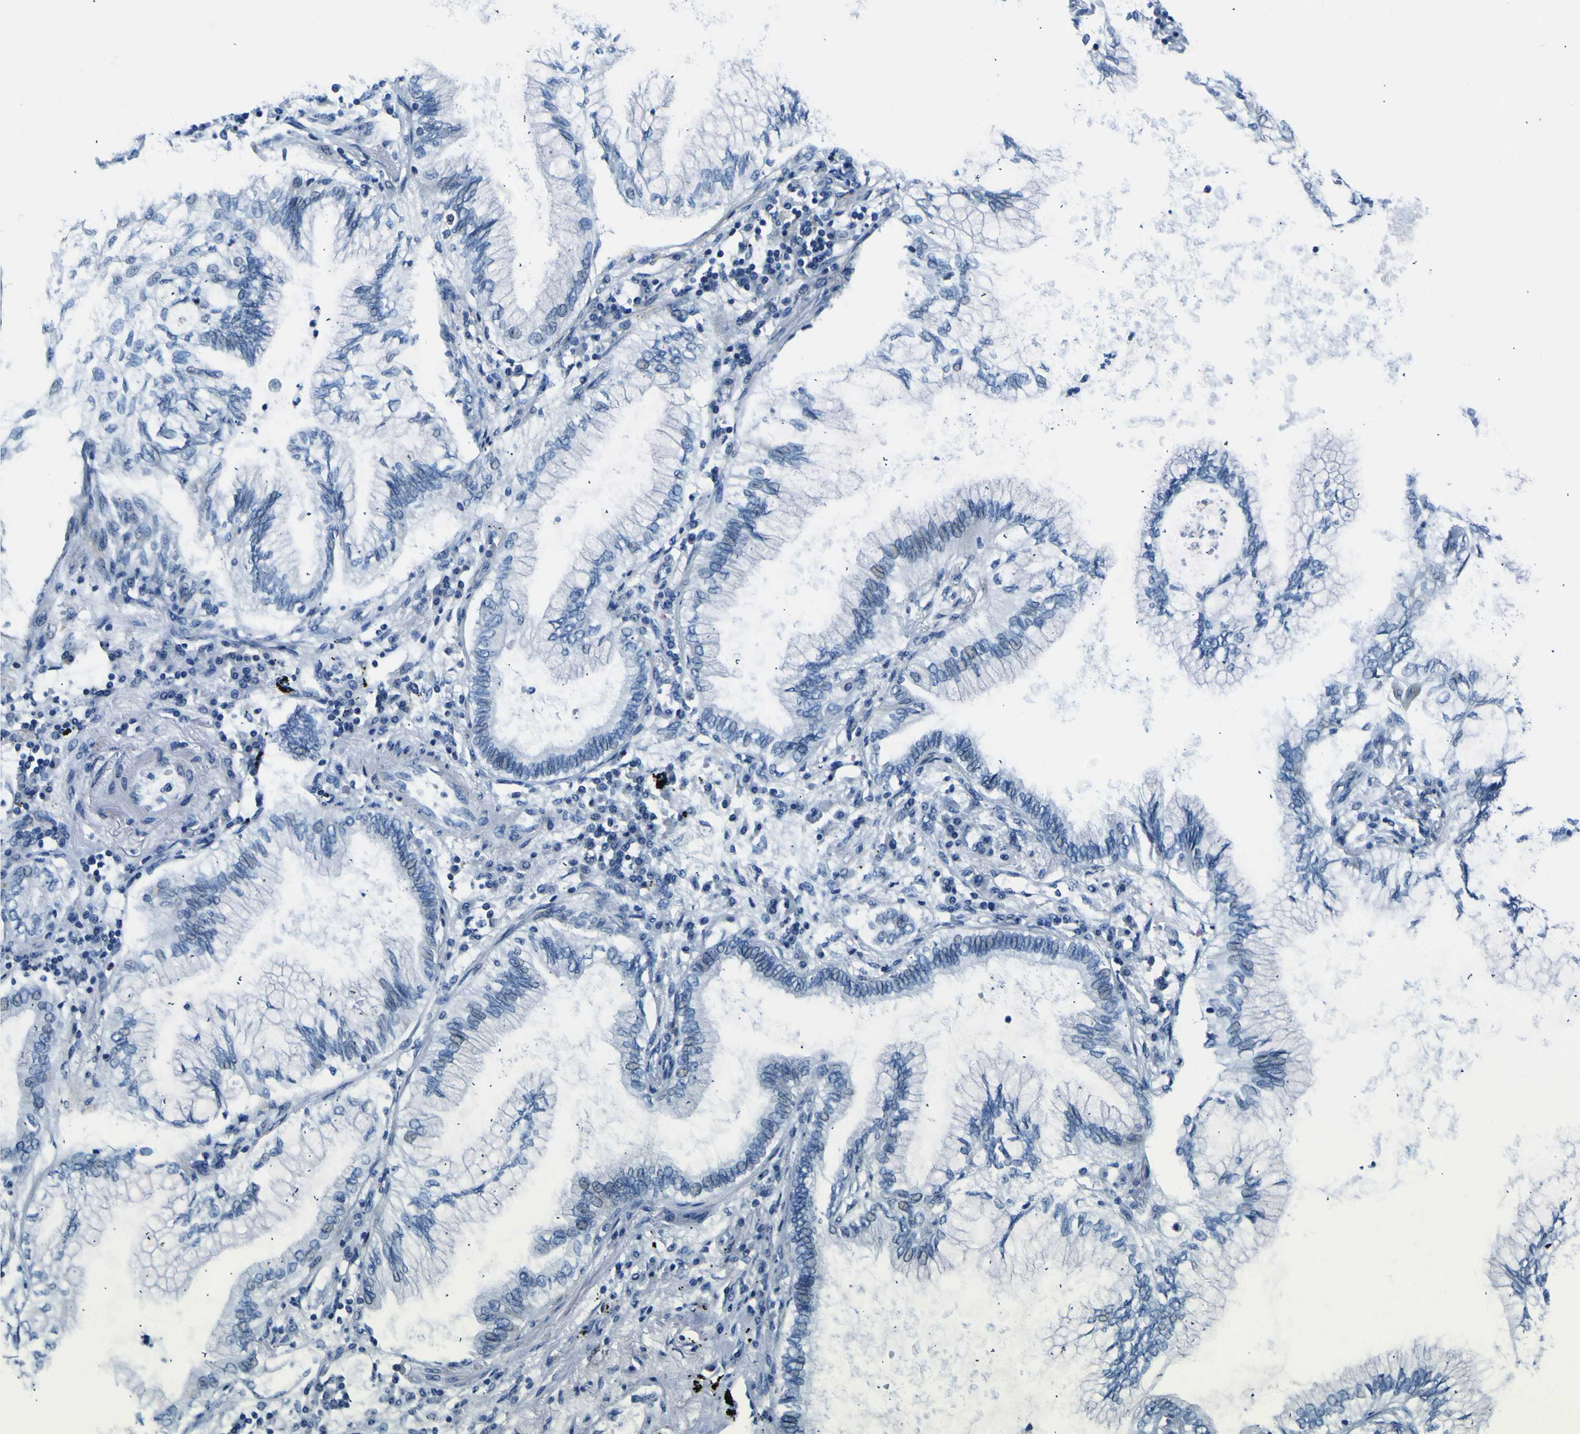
{"staining": {"intensity": "negative", "quantity": "none", "location": "none"}, "tissue": "lung cancer", "cell_type": "Tumor cells", "image_type": "cancer", "snomed": [{"axis": "morphology", "description": "Normal tissue, NOS"}, {"axis": "morphology", "description": "Adenocarcinoma, NOS"}, {"axis": "topography", "description": "Bronchus"}, {"axis": "topography", "description": "Lung"}], "caption": "Adenocarcinoma (lung) was stained to show a protein in brown. There is no significant staining in tumor cells. The staining is performed using DAB (3,3'-diaminobenzidine) brown chromogen with nuclei counter-stained in using hematoxylin.", "gene": "ADGRA2", "patient": {"sex": "female", "age": 70}}